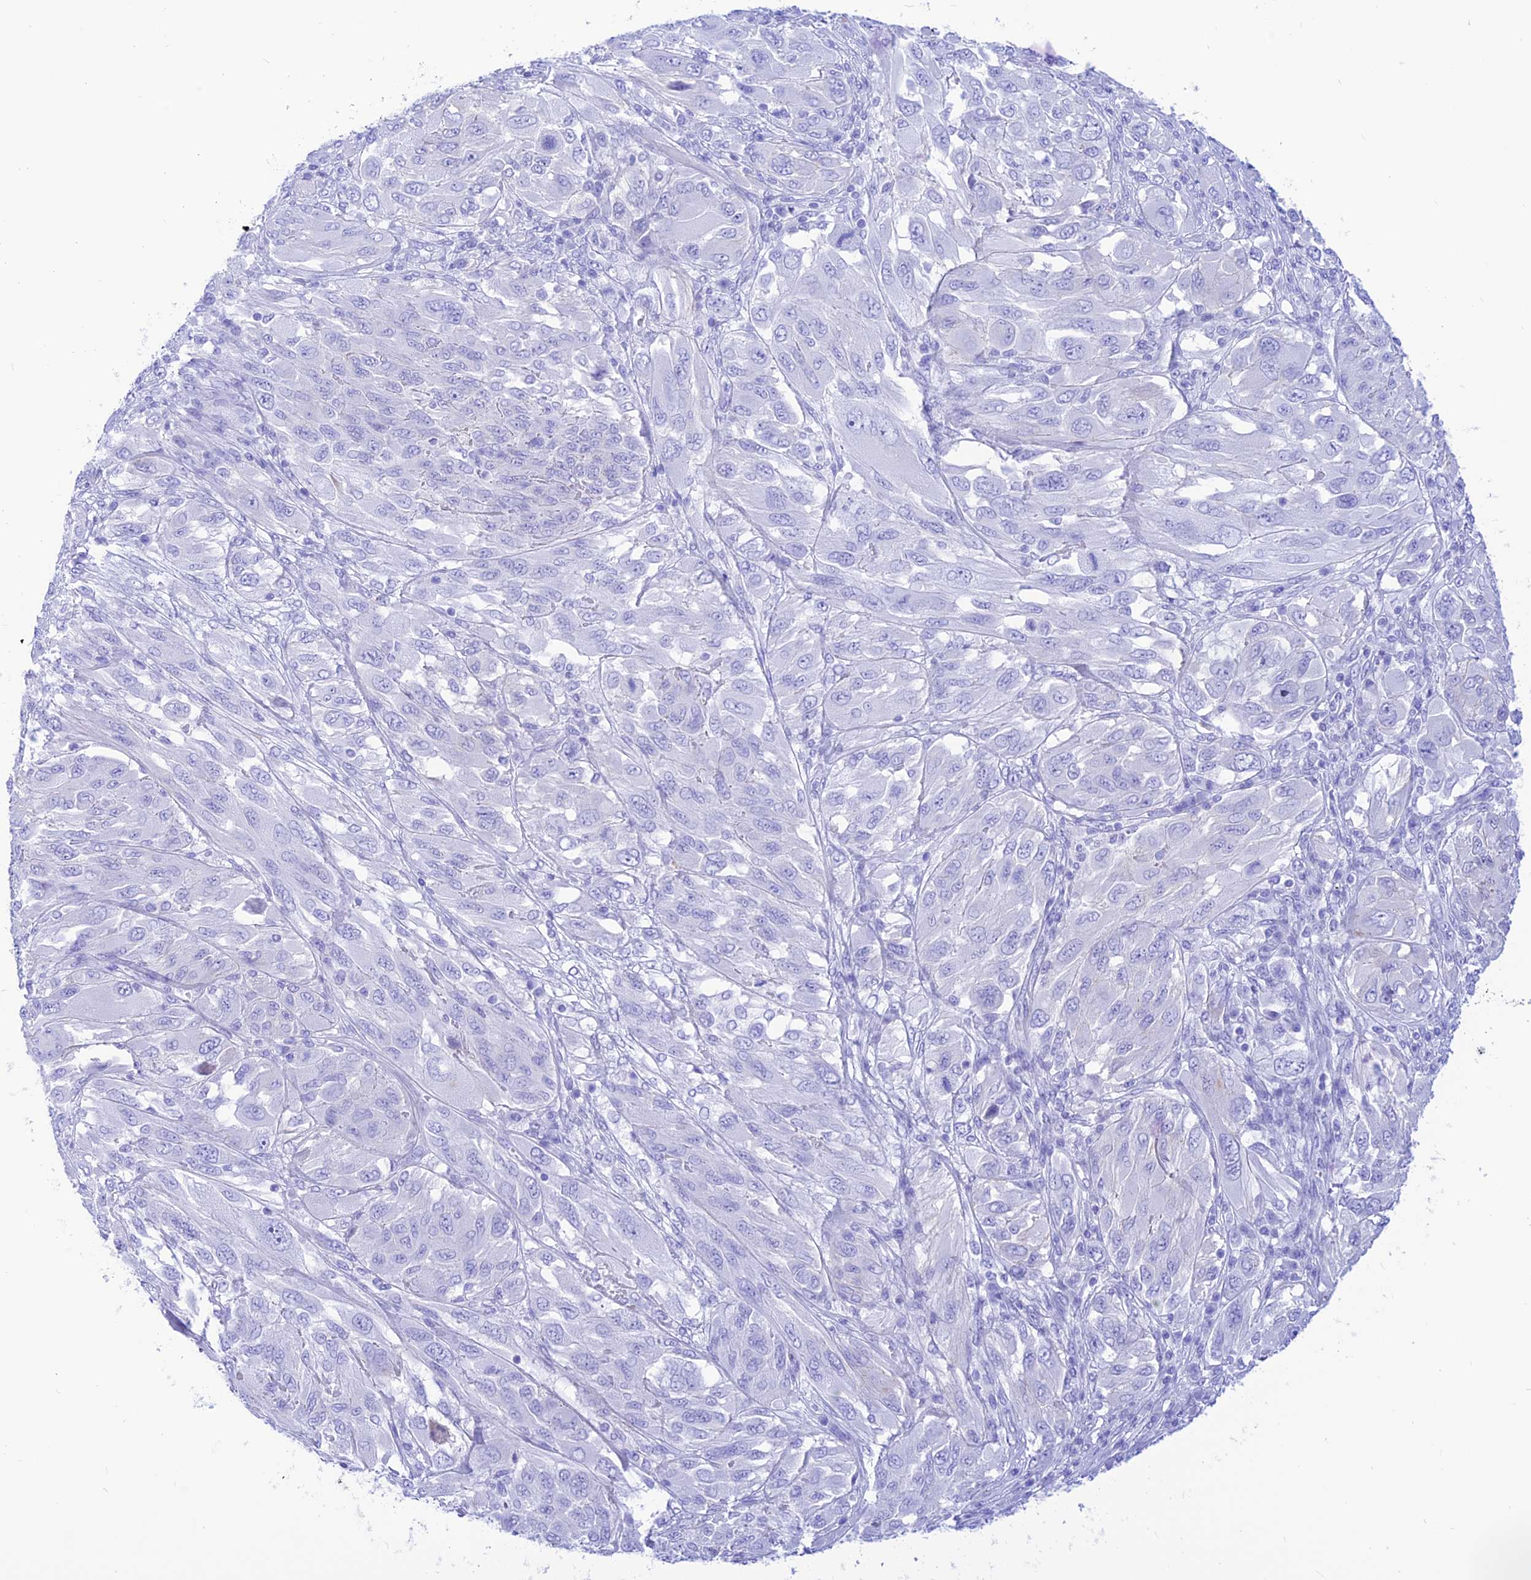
{"staining": {"intensity": "negative", "quantity": "none", "location": "none"}, "tissue": "melanoma", "cell_type": "Tumor cells", "image_type": "cancer", "snomed": [{"axis": "morphology", "description": "Malignant melanoma, NOS"}, {"axis": "topography", "description": "Skin"}], "caption": "Immunohistochemistry (IHC) micrograph of human malignant melanoma stained for a protein (brown), which reveals no staining in tumor cells.", "gene": "PRNP", "patient": {"sex": "female", "age": 91}}